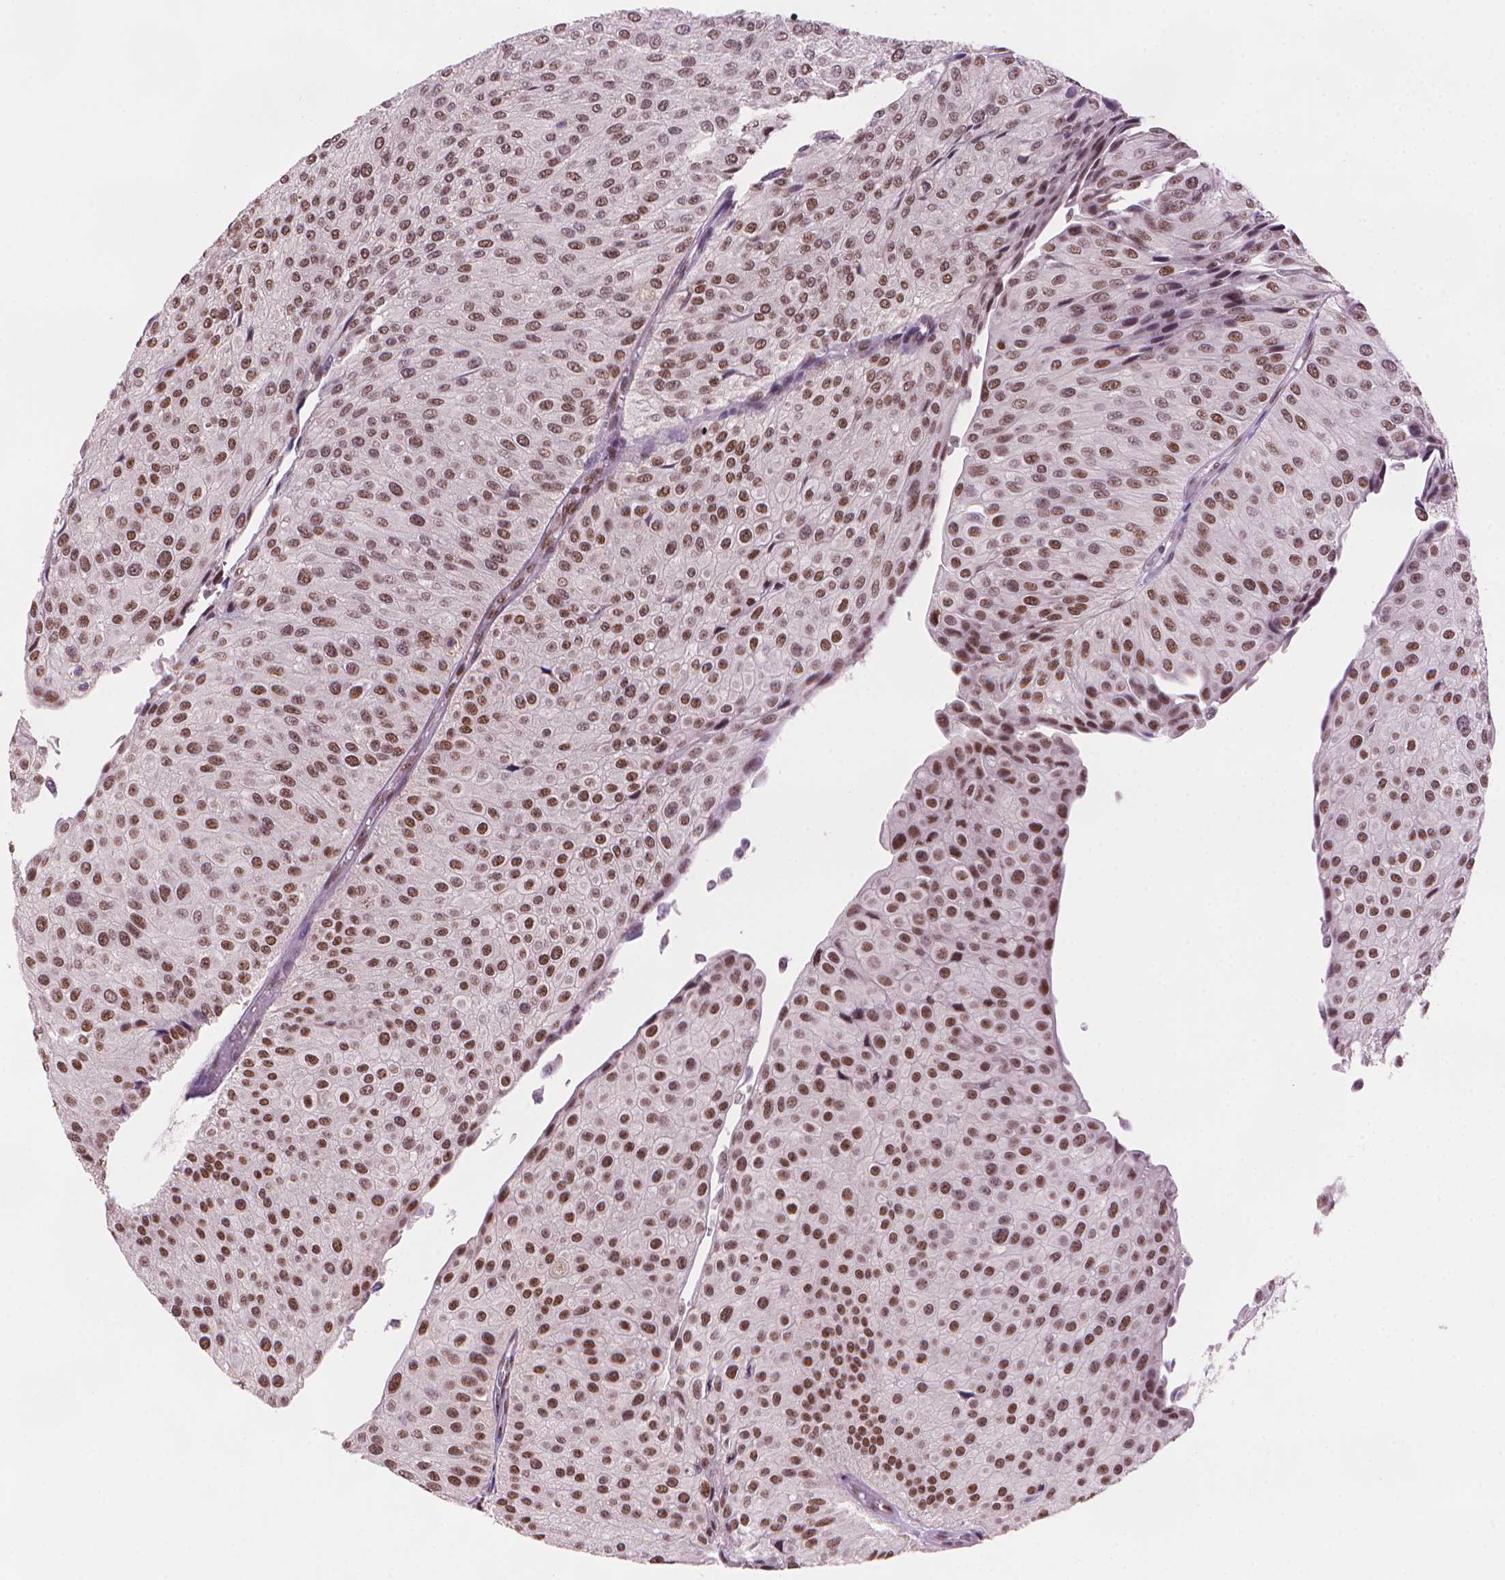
{"staining": {"intensity": "moderate", "quantity": ">75%", "location": "nuclear"}, "tissue": "urothelial cancer", "cell_type": "Tumor cells", "image_type": "cancer", "snomed": [{"axis": "morphology", "description": "Urothelial carcinoma, NOS"}, {"axis": "topography", "description": "Urinary bladder"}], "caption": "Transitional cell carcinoma tissue displays moderate nuclear staining in about >75% of tumor cells, visualized by immunohistochemistry.", "gene": "UBN1", "patient": {"sex": "male", "age": 67}}